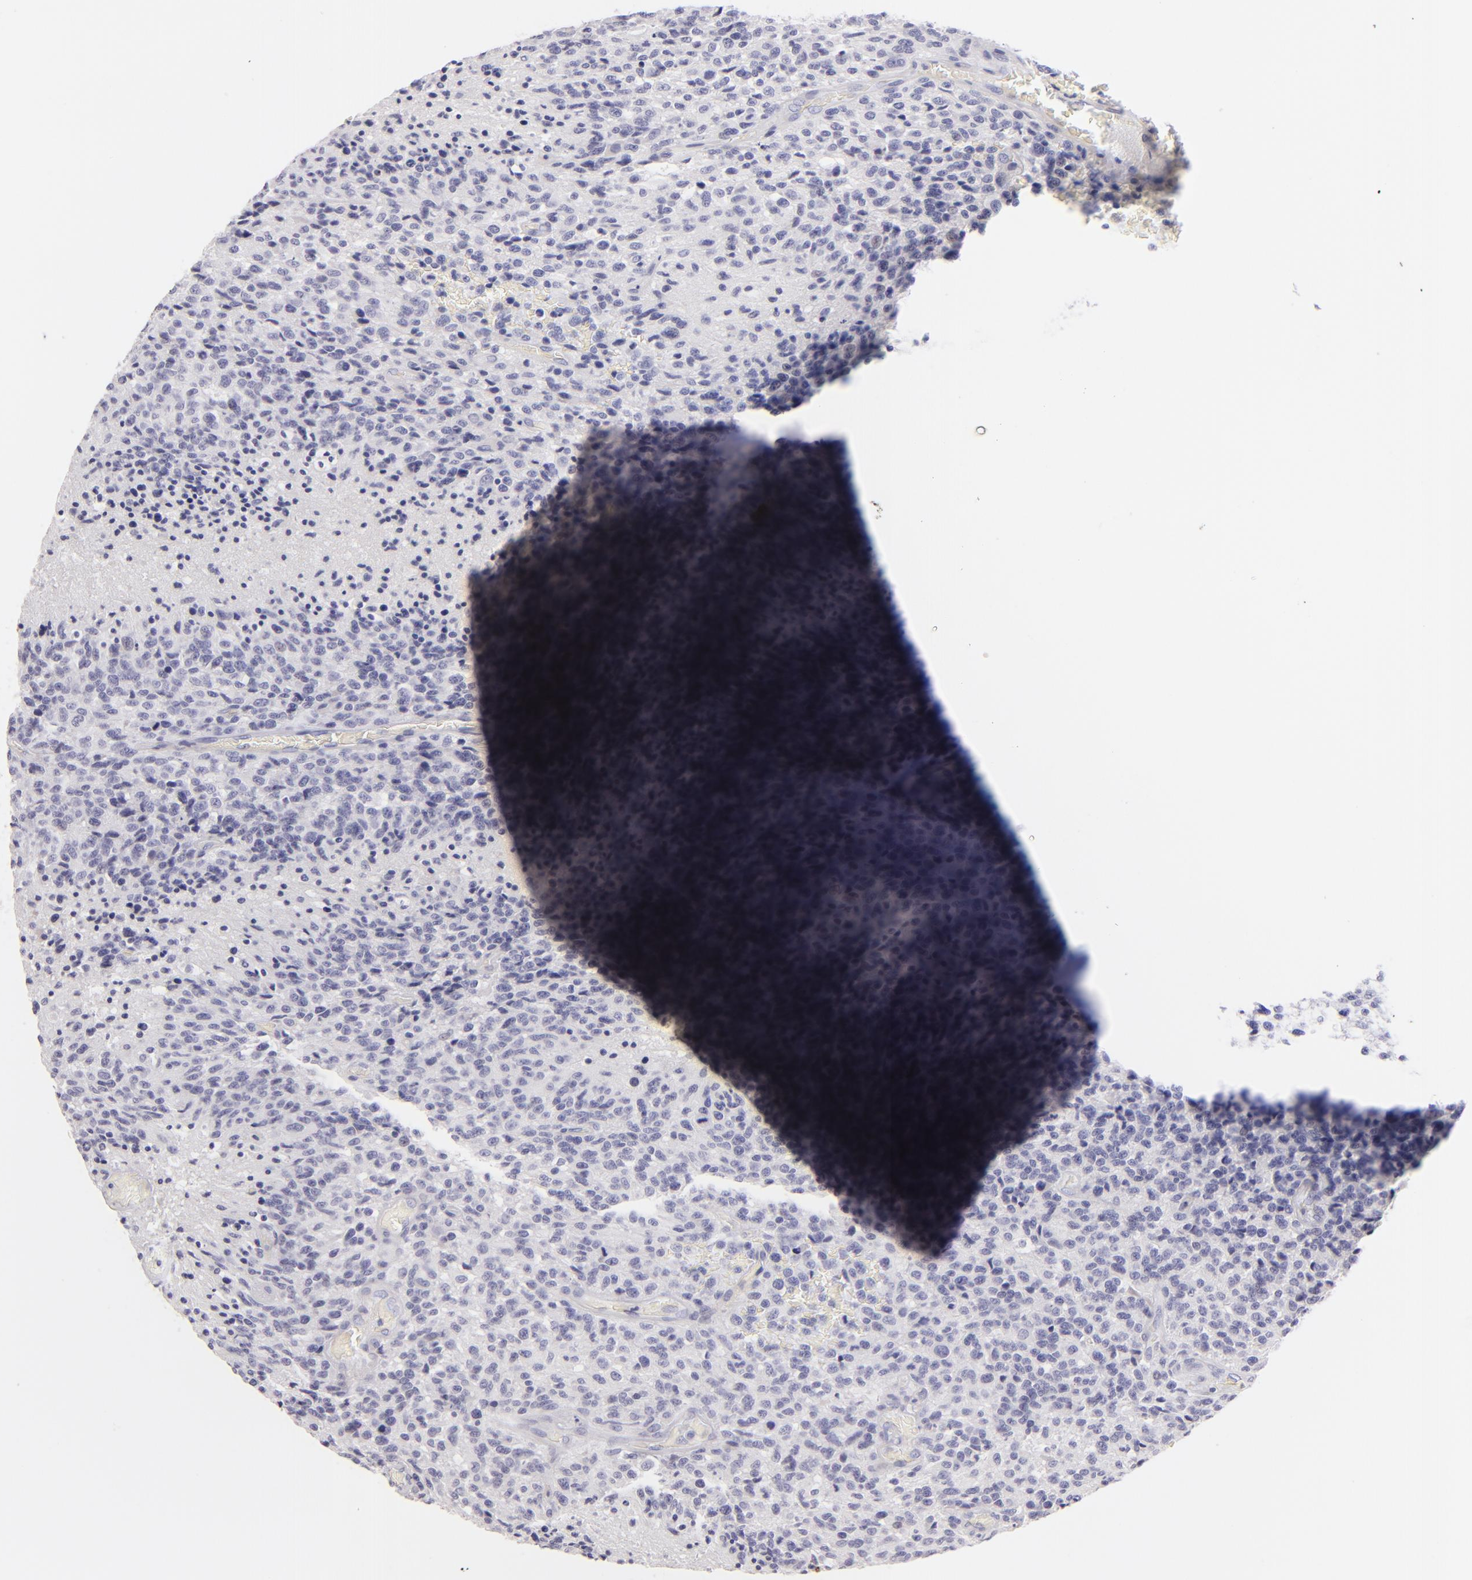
{"staining": {"intensity": "negative", "quantity": "none", "location": "none"}, "tissue": "glioma", "cell_type": "Tumor cells", "image_type": "cancer", "snomed": [{"axis": "morphology", "description": "Glioma, malignant, High grade"}, {"axis": "topography", "description": "Brain"}], "caption": "Micrograph shows no significant protein expression in tumor cells of high-grade glioma (malignant). Nuclei are stained in blue.", "gene": "CLDN4", "patient": {"sex": "male", "age": 36}}